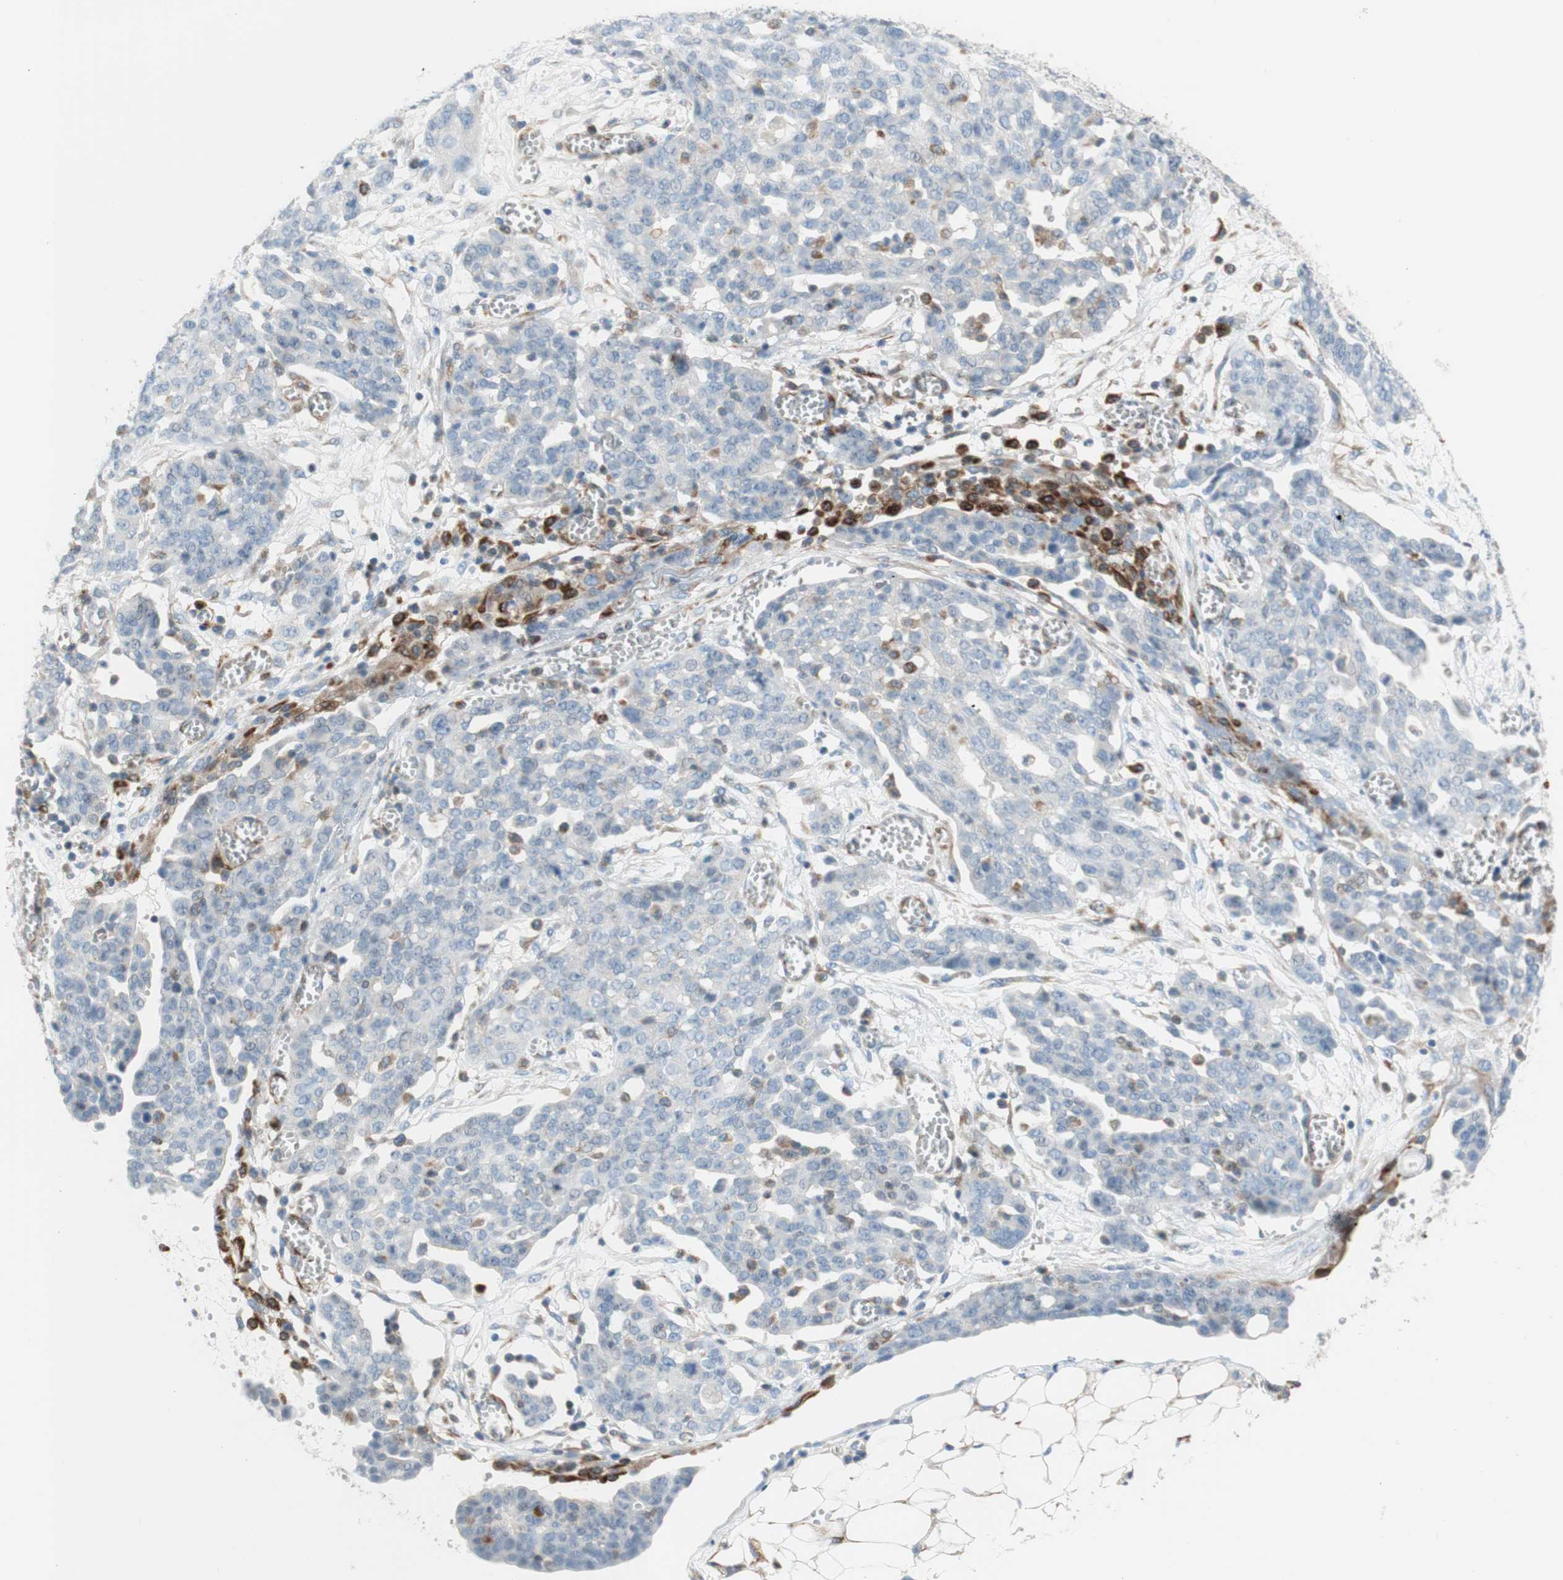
{"staining": {"intensity": "weak", "quantity": "<25%", "location": "cytoplasmic/membranous"}, "tissue": "ovarian cancer", "cell_type": "Tumor cells", "image_type": "cancer", "snomed": [{"axis": "morphology", "description": "Cystadenocarcinoma, serous, NOS"}, {"axis": "topography", "description": "Soft tissue"}, {"axis": "topography", "description": "Ovary"}], "caption": "An image of ovarian serous cystadenocarcinoma stained for a protein shows no brown staining in tumor cells. (DAB immunohistochemistry with hematoxylin counter stain).", "gene": "POU2AF1", "patient": {"sex": "female", "age": 57}}